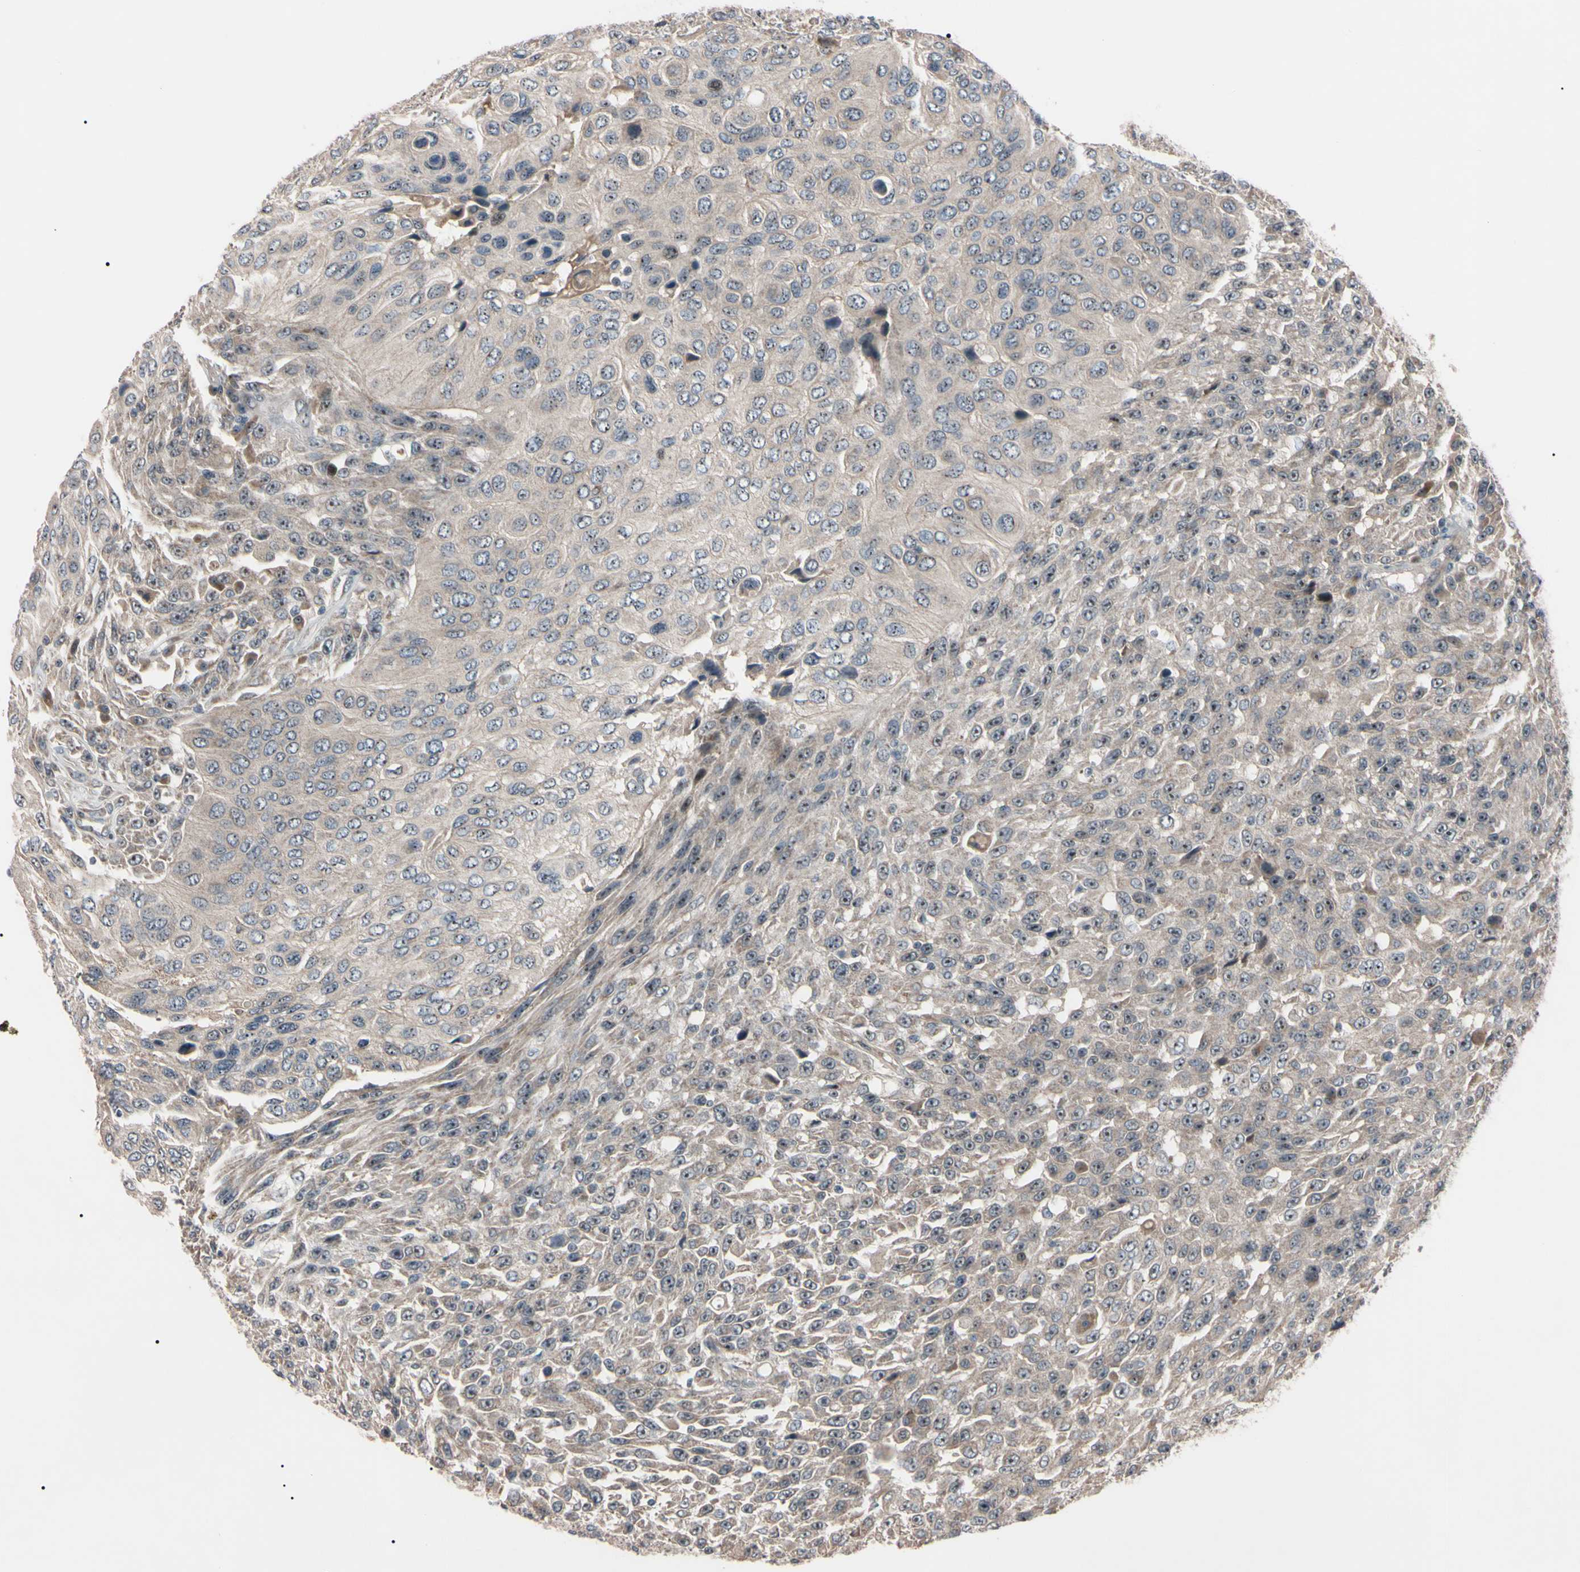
{"staining": {"intensity": "weak", "quantity": ">75%", "location": "cytoplasmic/membranous"}, "tissue": "urothelial cancer", "cell_type": "Tumor cells", "image_type": "cancer", "snomed": [{"axis": "morphology", "description": "Urothelial carcinoma, High grade"}, {"axis": "topography", "description": "Urinary bladder"}], "caption": "The image shows immunohistochemical staining of high-grade urothelial carcinoma. There is weak cytoplasmic/membranous expression is appreciated in about >75% of tumor cells.", "gene": "TRAF5", "patient": {"sex": "male", "age": 66}}